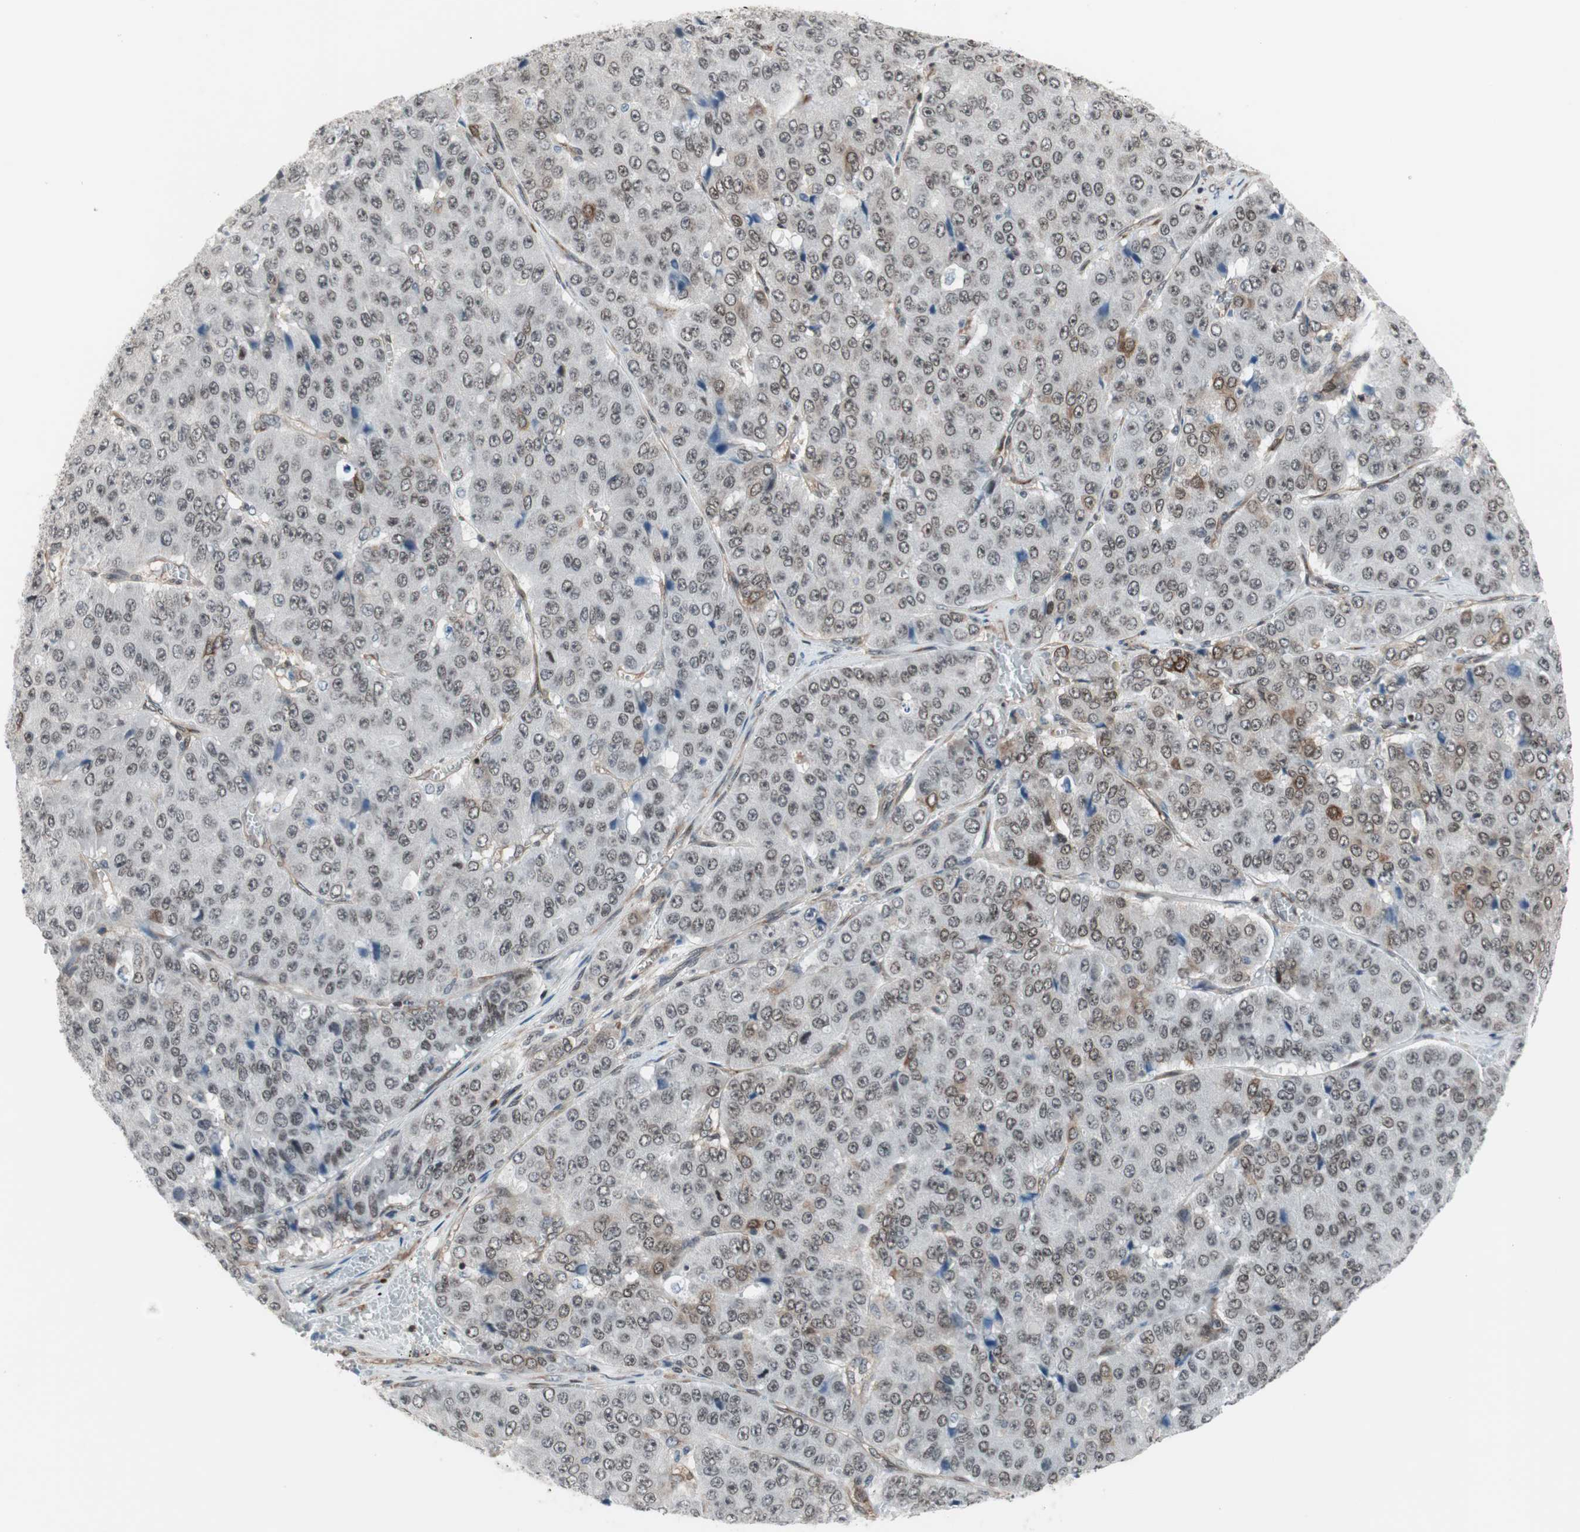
{"staining": {"intensity": "weak", "quantity": "<25%", "location": "cytoplasmic/membranous"}, "tissue": "pancreatic cancer", "cell_type": "Tumor cells", "image_type": "cancer", "snomed": [{"axis": "morphology", "description": "Adenocarcinoma, NOS"}, {"axis": "topography", "description": "Pancreas"}], "caption": "Immunohistochemistry of human pancreatic adenocarcinoma displays no positivity in tumor cells.", "gene": "ZNF512B", "patient": {"sex": "male", "age": 50}}